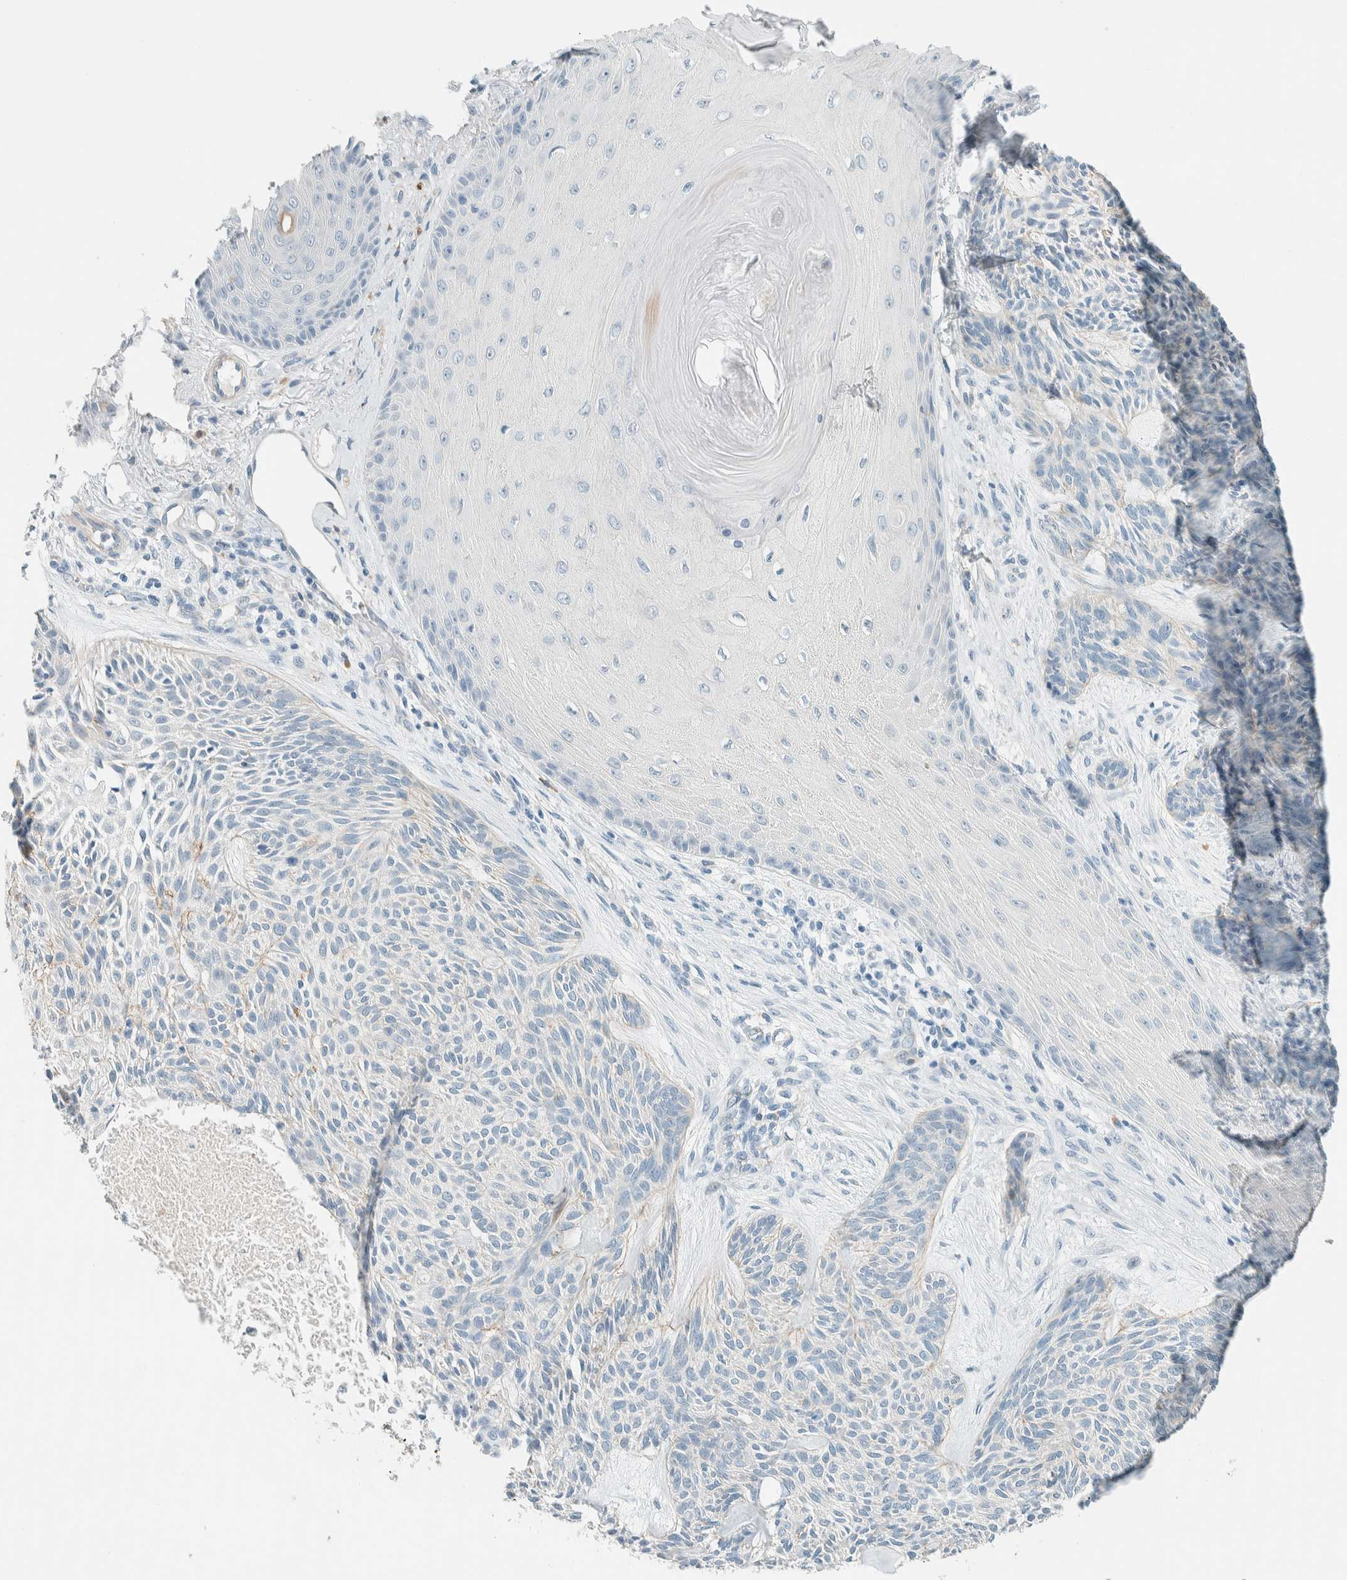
{"staining": {"intensity": "weak", "quantity": "<25%", "location": "cytoplasmic/membranous"}, "tissue": "skin cancer", "cell_type": "Tumor cells", "image_type": "cancer", "snomed": [{"axis": "morphology", "description": "Basal cell carcinoma"}, {"axis": "topography", "description": "Skin"}], "caption": "Human skin cancer (basal cell carcinoma) stained for a protein using IHC demonstrates no staining in tumor cells.", "gene": "SLFN12", "patient": {"sex": "male", "age": 55}}